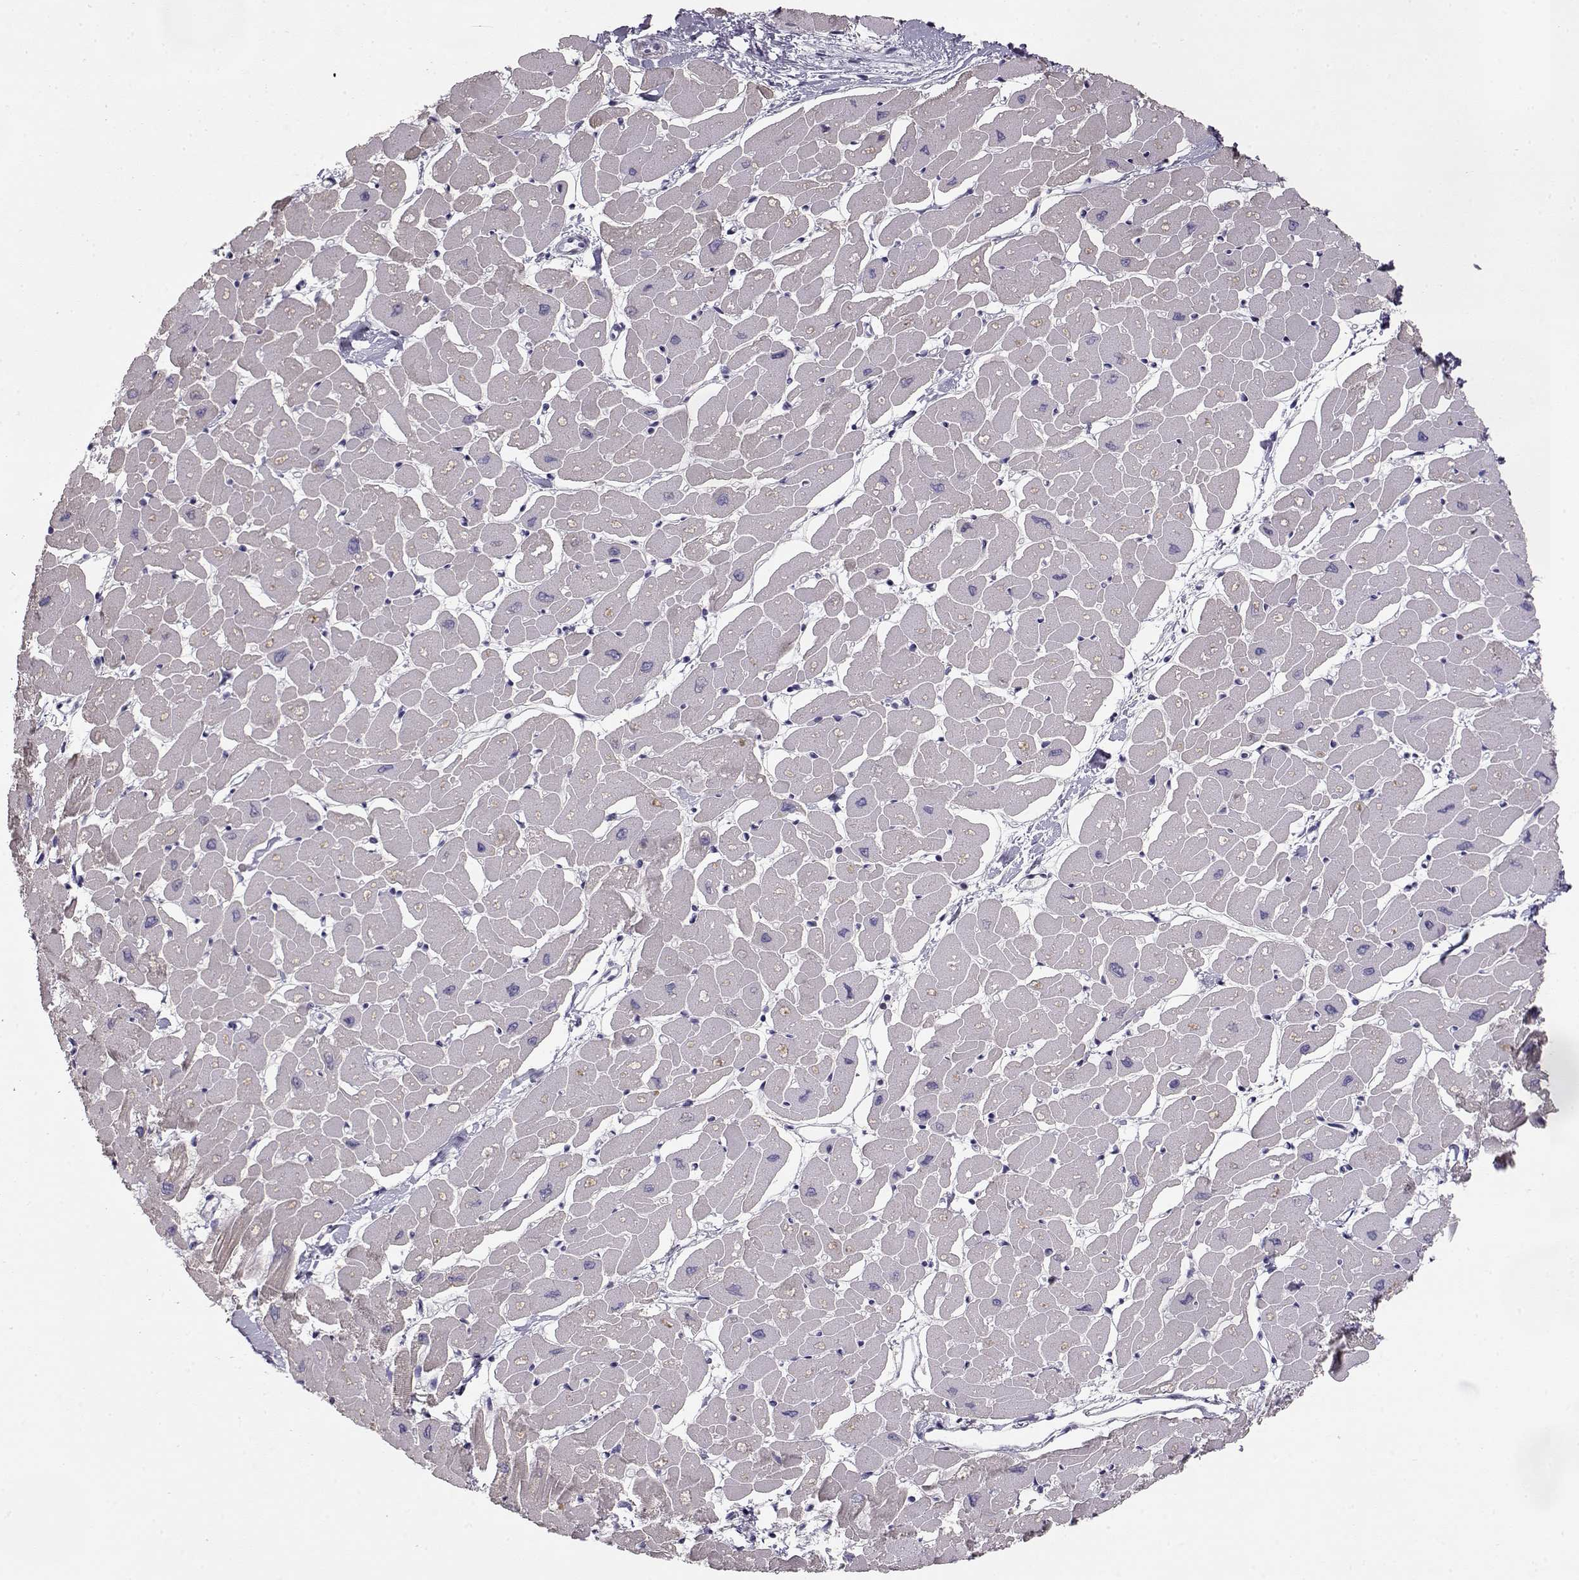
{"staining": {"intensity": "negative", "quantity": "none", "location": "none"}, "tissue": "heart muscle", "cell_type": "Cardiomyocytes", "image_type": "normal", "snomed": [{"axis": "morphology", "description": "Normal tissue, NOS"}, {"axis": "topography", "description": "Heart"}], "caption": "Cardiomyocytes show no significant protein positivity in unremarkable heart muscle. Brightfield microscopy of immunohistochemistry stained with DAB (3,3'-diaminobenzidine) (brown) and hematoxylin (blue), captured at high magnification.", "gene": "GRK1", "patient": {"sex": "male", "age": 57}}